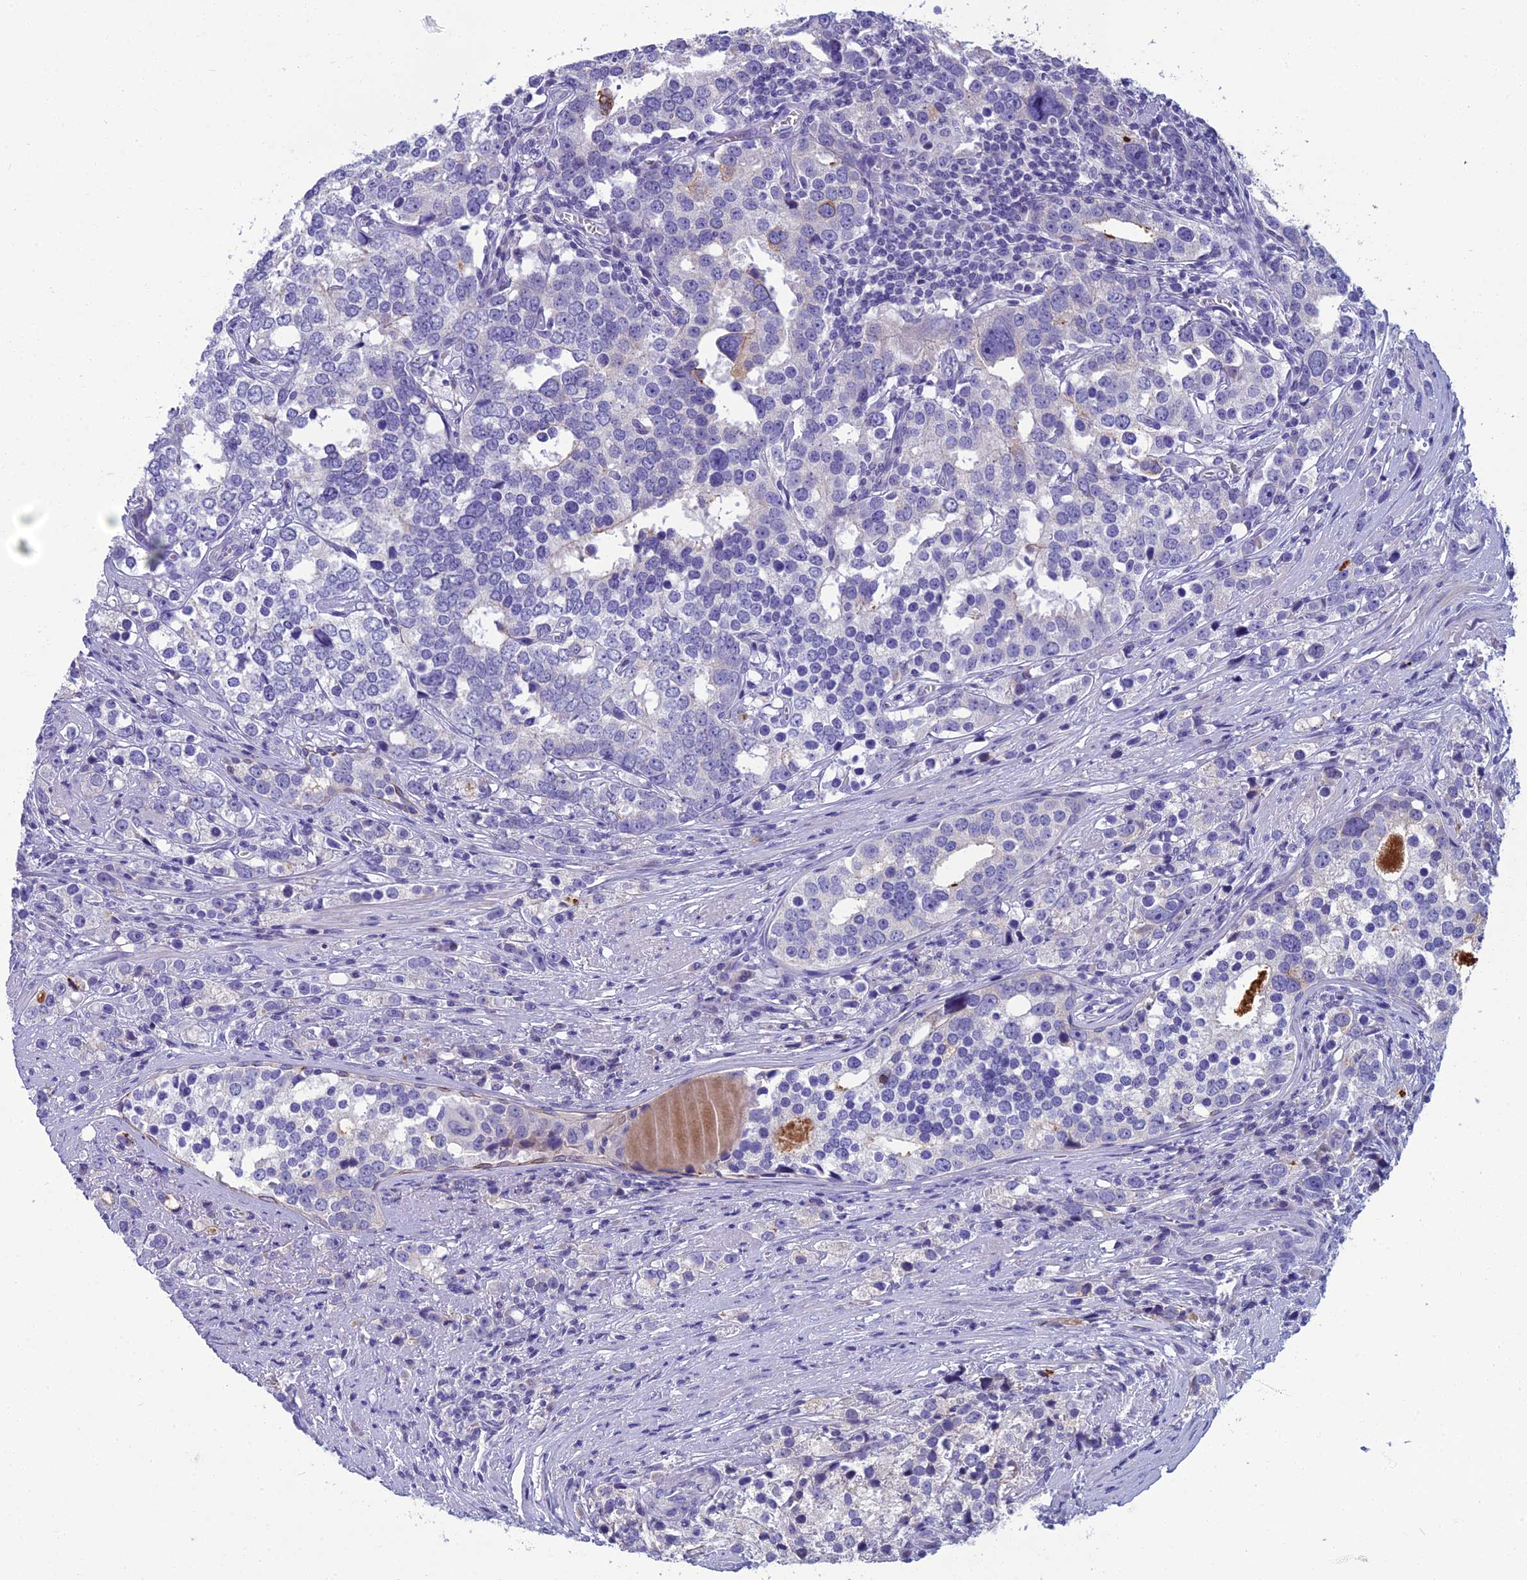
{"staining": {"intensity": "negative", "quantity": "none", "location": "none"}, "tissue": "prostate cancer", "cell_type": "Tumor cells", "image_type": "cancer", "snomed": [{"axis": "morphology", "description": "Adenocarcinoma, High grade"}, {"axis": "topography", "description": "Prostate"}], "caption": "Immunohistochemistry of human prostate cancer shows no expression in tumor cells.", "gene": "SPTLC3", "patient": {"sex": "male", "age": 71}}